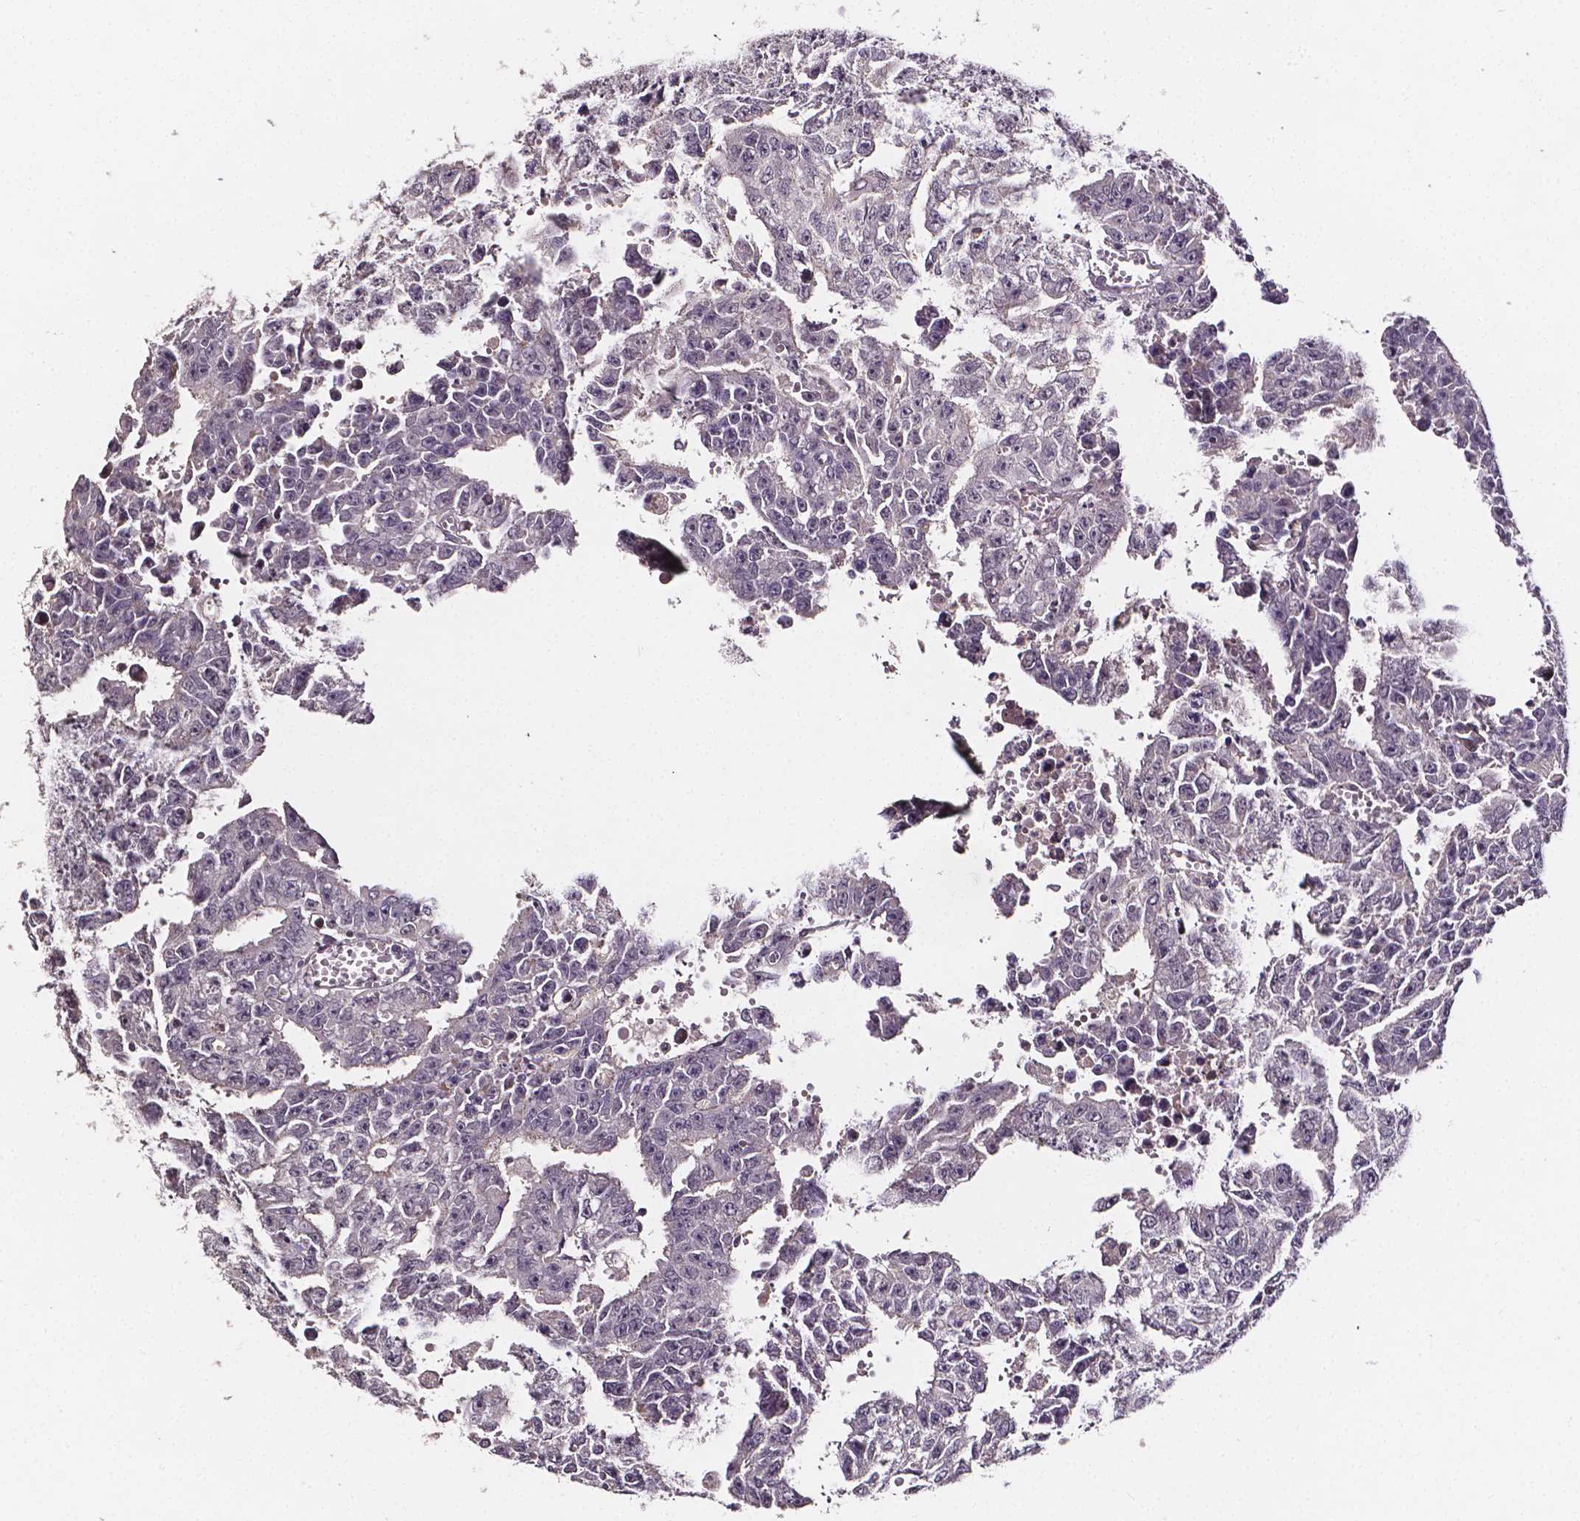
{"staining": {"intensity": "negative", "quantity": "none", "location": "none"}, "tissue": "testis cancer", "cell_type": "Tumor cells", "image_type": "cancer", "snomed": [{"axis": "morphology", "description": "Carcinoma, Embryonal, NOS"}, {"axis": "morphology", "description": "Teratoma, malignant, NOS"}, {"axis": "topography", "description": "Testis"}], "caption": "Photomicrograph shows no protein positivity in tumor cells of testis cancer (teratoma (malignant)) tissue.", "gene": "NRGN", "patient": {"sex": "male", "age": 24}}